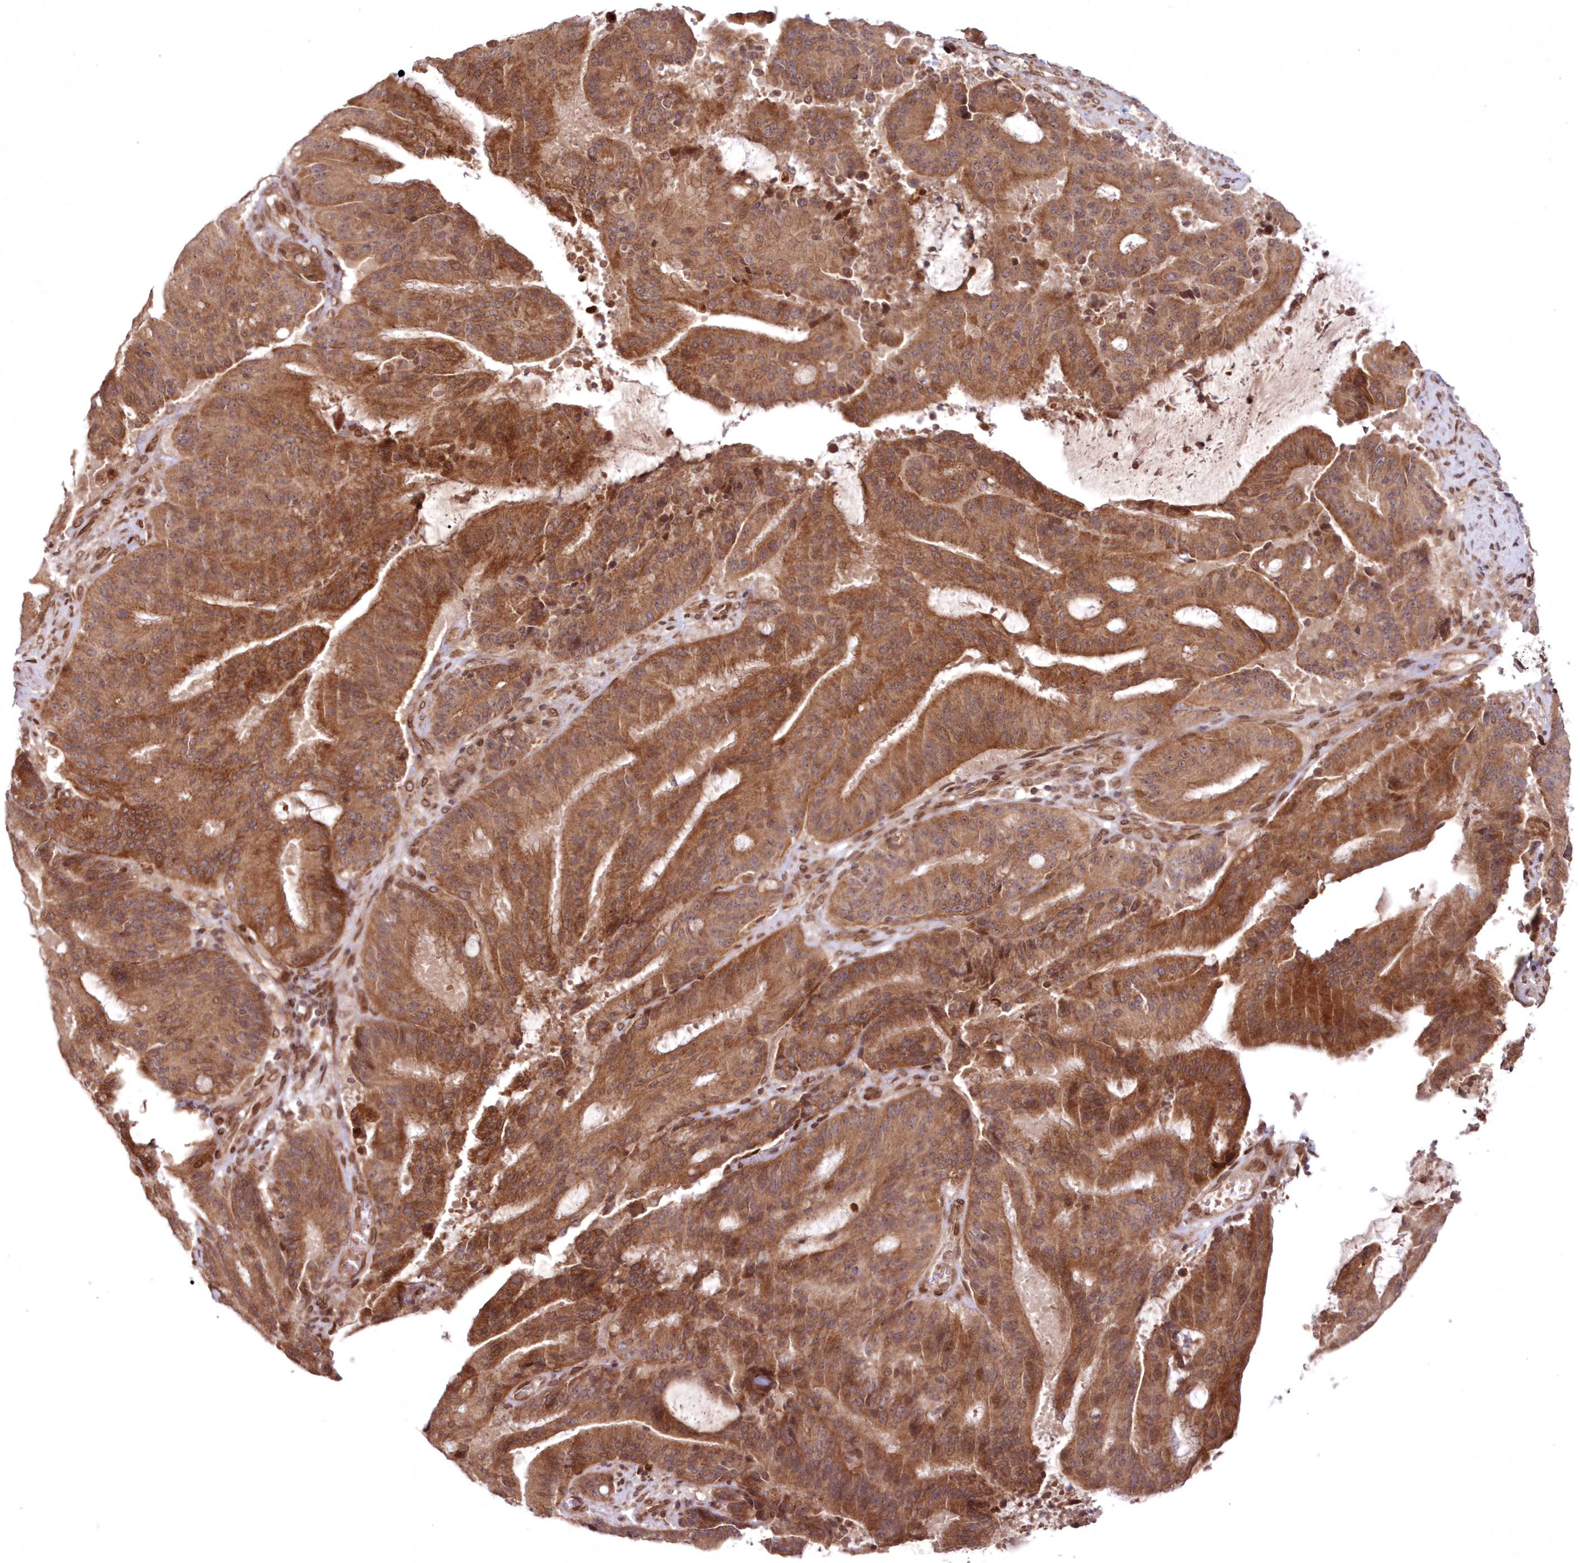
{"staining": {"intensity": "moderate", "quantity": ">75%", "location": "cytoplasmic/membranous"}, "tissue": "liver cancer", "cell_type": "Tumor cells", "image_type": "cancer", "snomed": [{"axis": "morphology", "description": "Normal tissue, NOS"}, {"axis": "morphology", "description": "Cholangiocarcinoma"}, {"axis": "topography", "description": "Liver"}, {"axis": "topography", "description": "Peripheral nerve tissue"}], "caption": "Human liver cancer stained for a protein (brown) displays moderate cytoplasmic/membranous positive staining in approximately >75% of tumor cells.", "gene": "DNAJC27", "patient": {"sex": "female", "age": 73}}